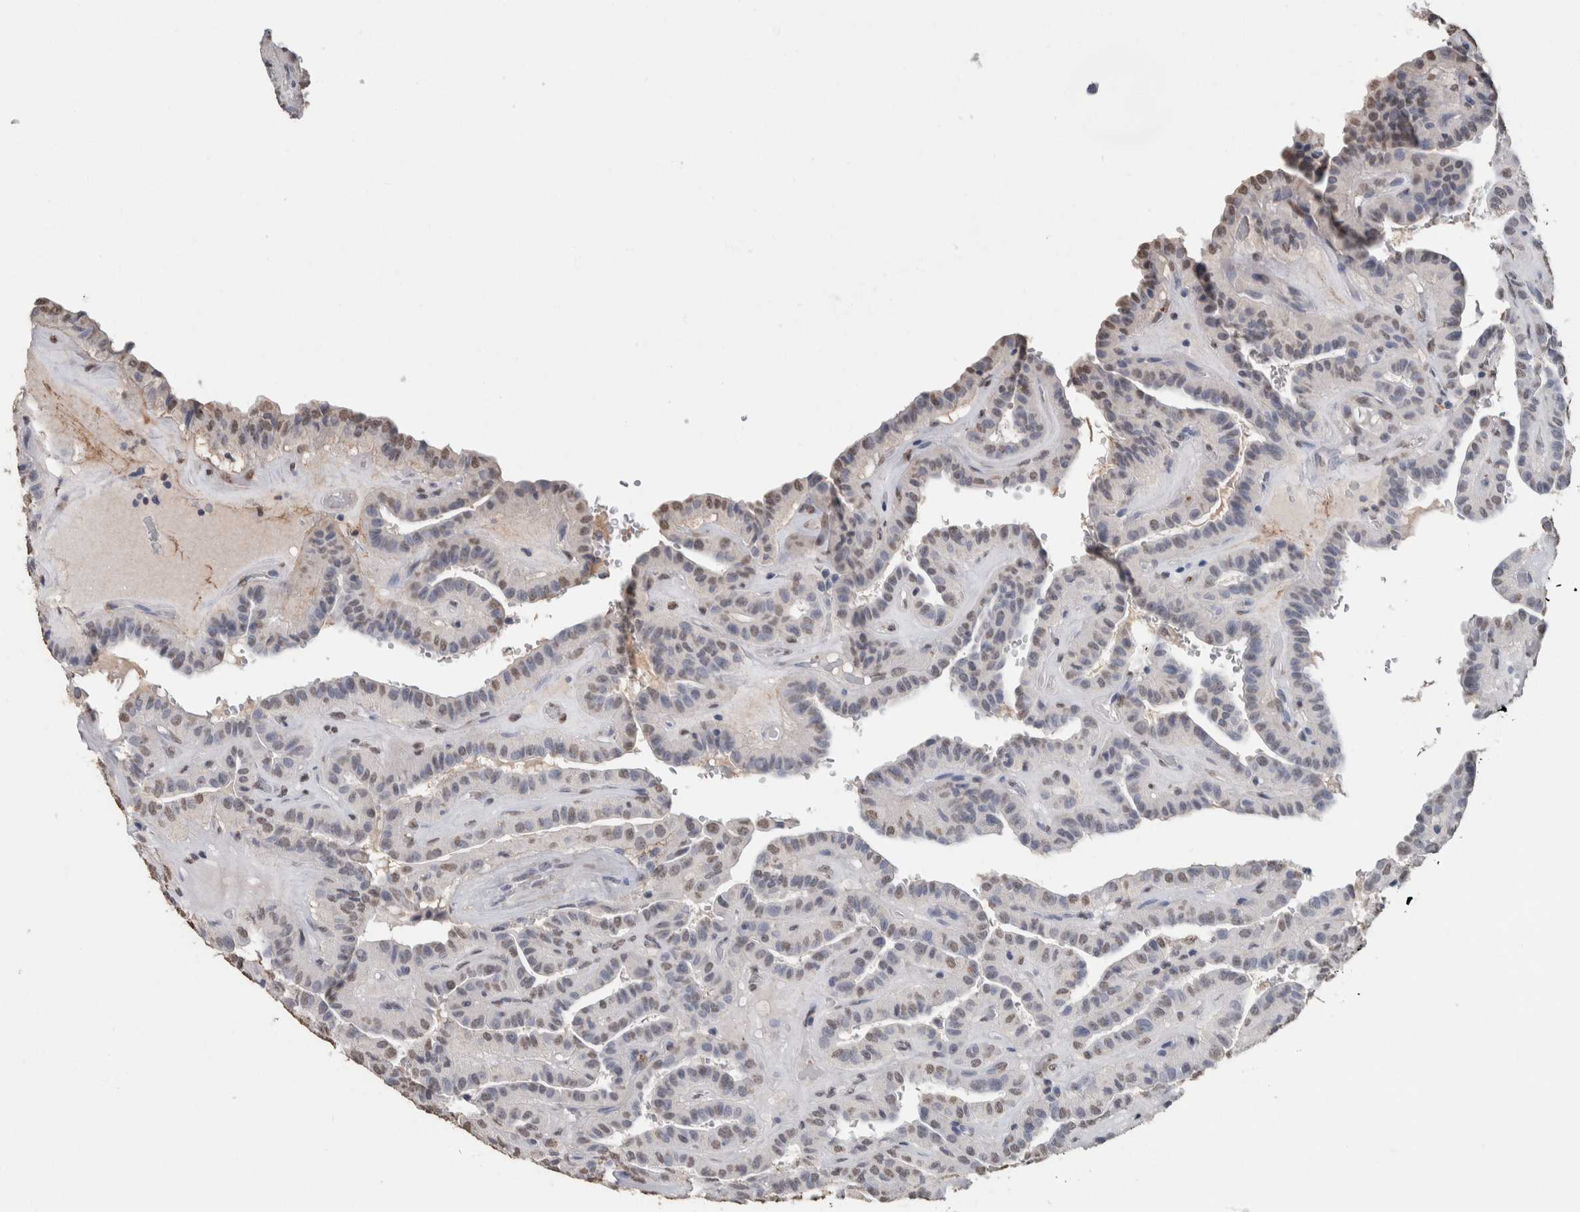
{"staining": {"intensity": "weak", "quantity": "<25%", "location": "nuclear"}, "tissue": "thyroid cancer", "cell_type": "Tumor cells", "image_type": "cancer", "snomed": [{"axis": "morphology", "description": "Papillary adenocarcinoma, NOS"}, {"axis": "topography", "description": "Thyroid gland"}], "caption": "IHC micrograph of neoplastic tissue: human thyroid cancer (papillary adenocarcinoma) stained with DAB (3,3'-diaminobenzidine) displays no significant protein expression in tumor cells.", "gene": "LTBP1", "patient": {"sex": "male", "age": 77}}